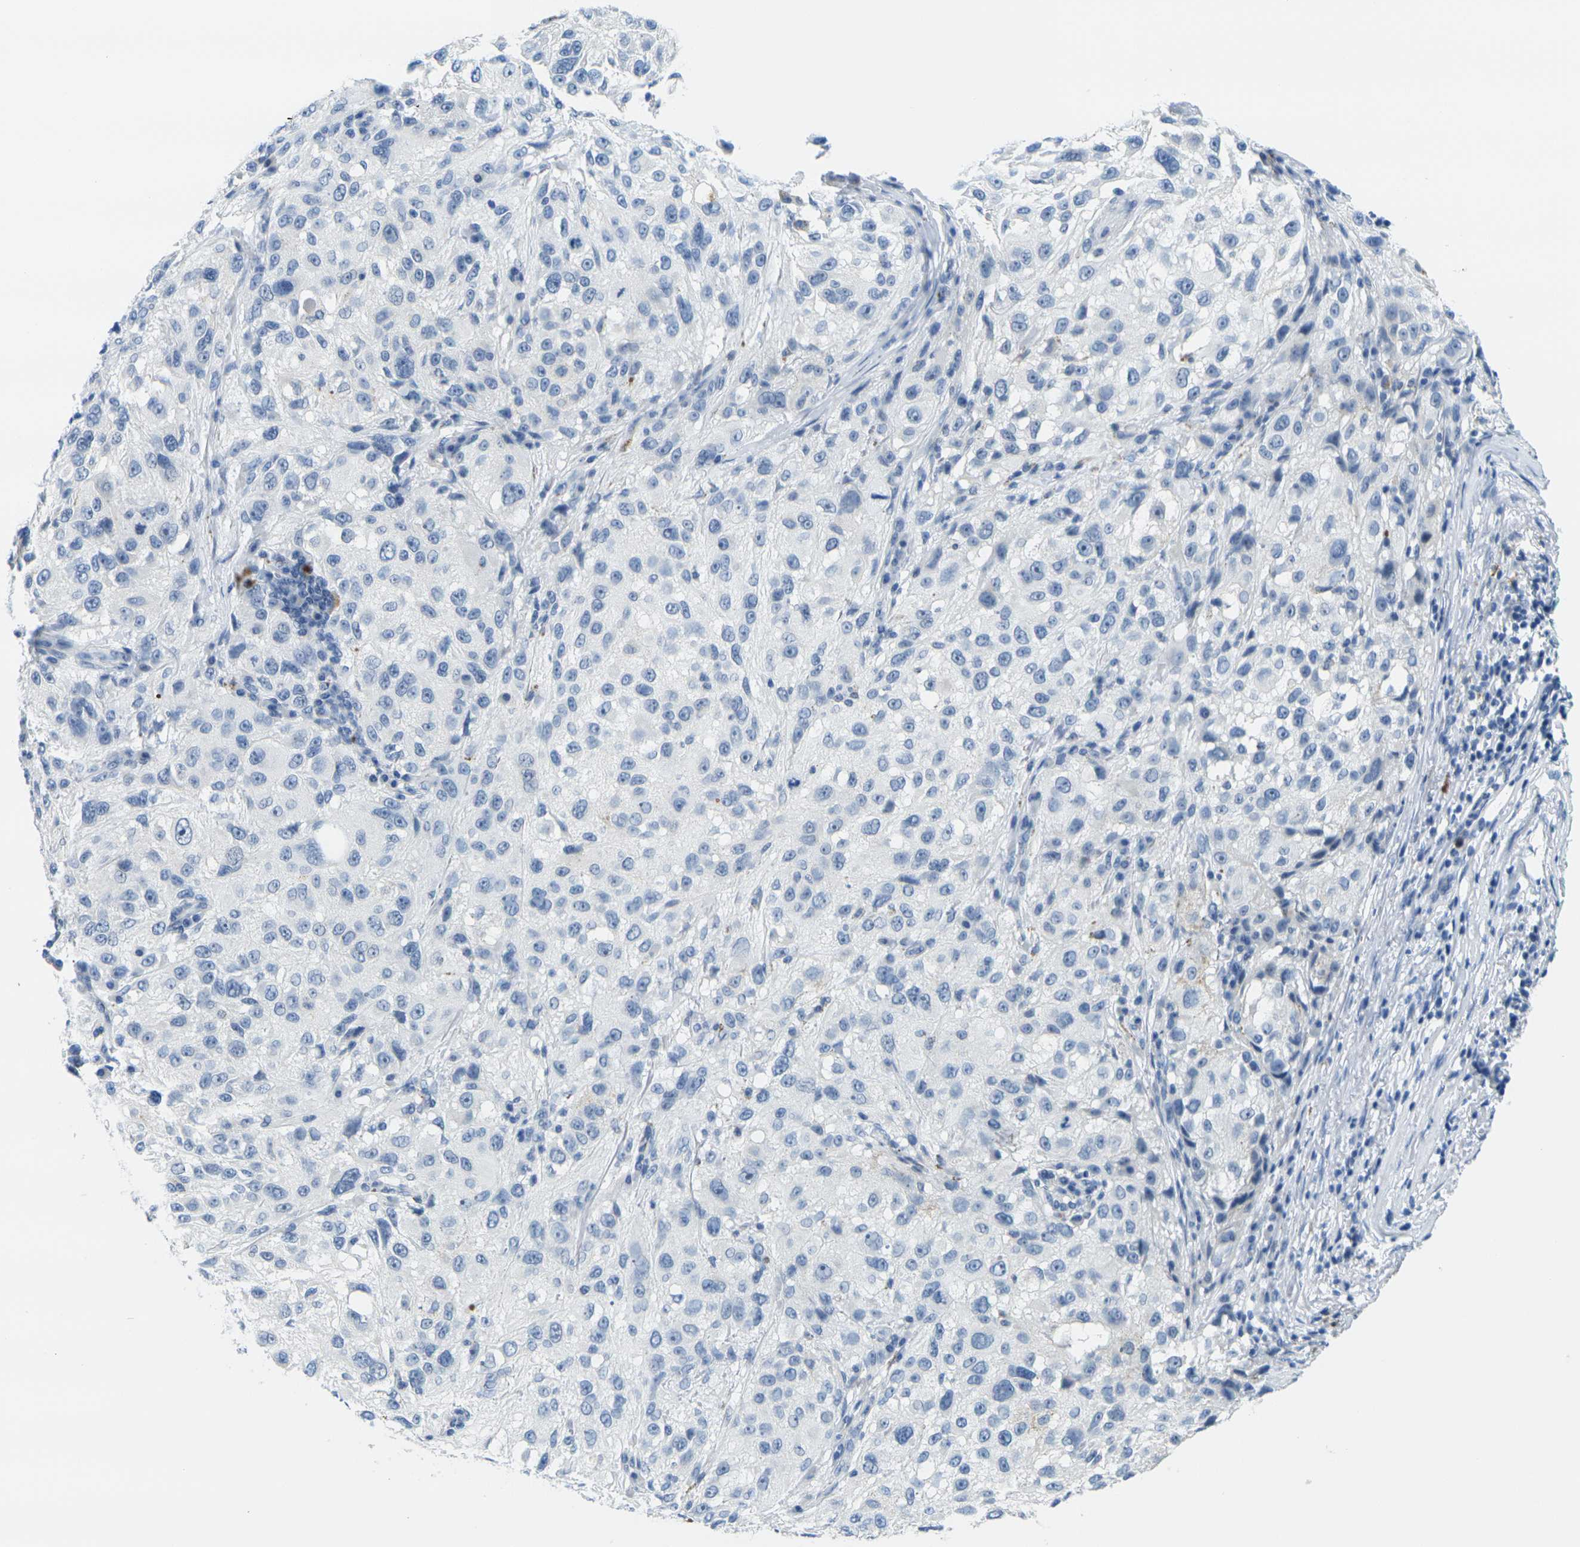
{"staining": {"intensity": "negative", "quantity": "none", "location": "none"}, "tissue": "melanoma", "cell_type": "Tumor cells", "image_type": "cancer", "snomed": [{"axis": "morphology", "description": "Necrosis, NOS"}, {"axis": "morphology", "description": "Malignant melanoma, NOS"}, {"axis": "topography", "description": "Skin"}], "caption": "The immunohistochemistry histopathology image has no significant positivity in tumor cells of malignant melanoma tissue.", "gene": "GPR15", "patient": {"sex": "female", "age": 87}}